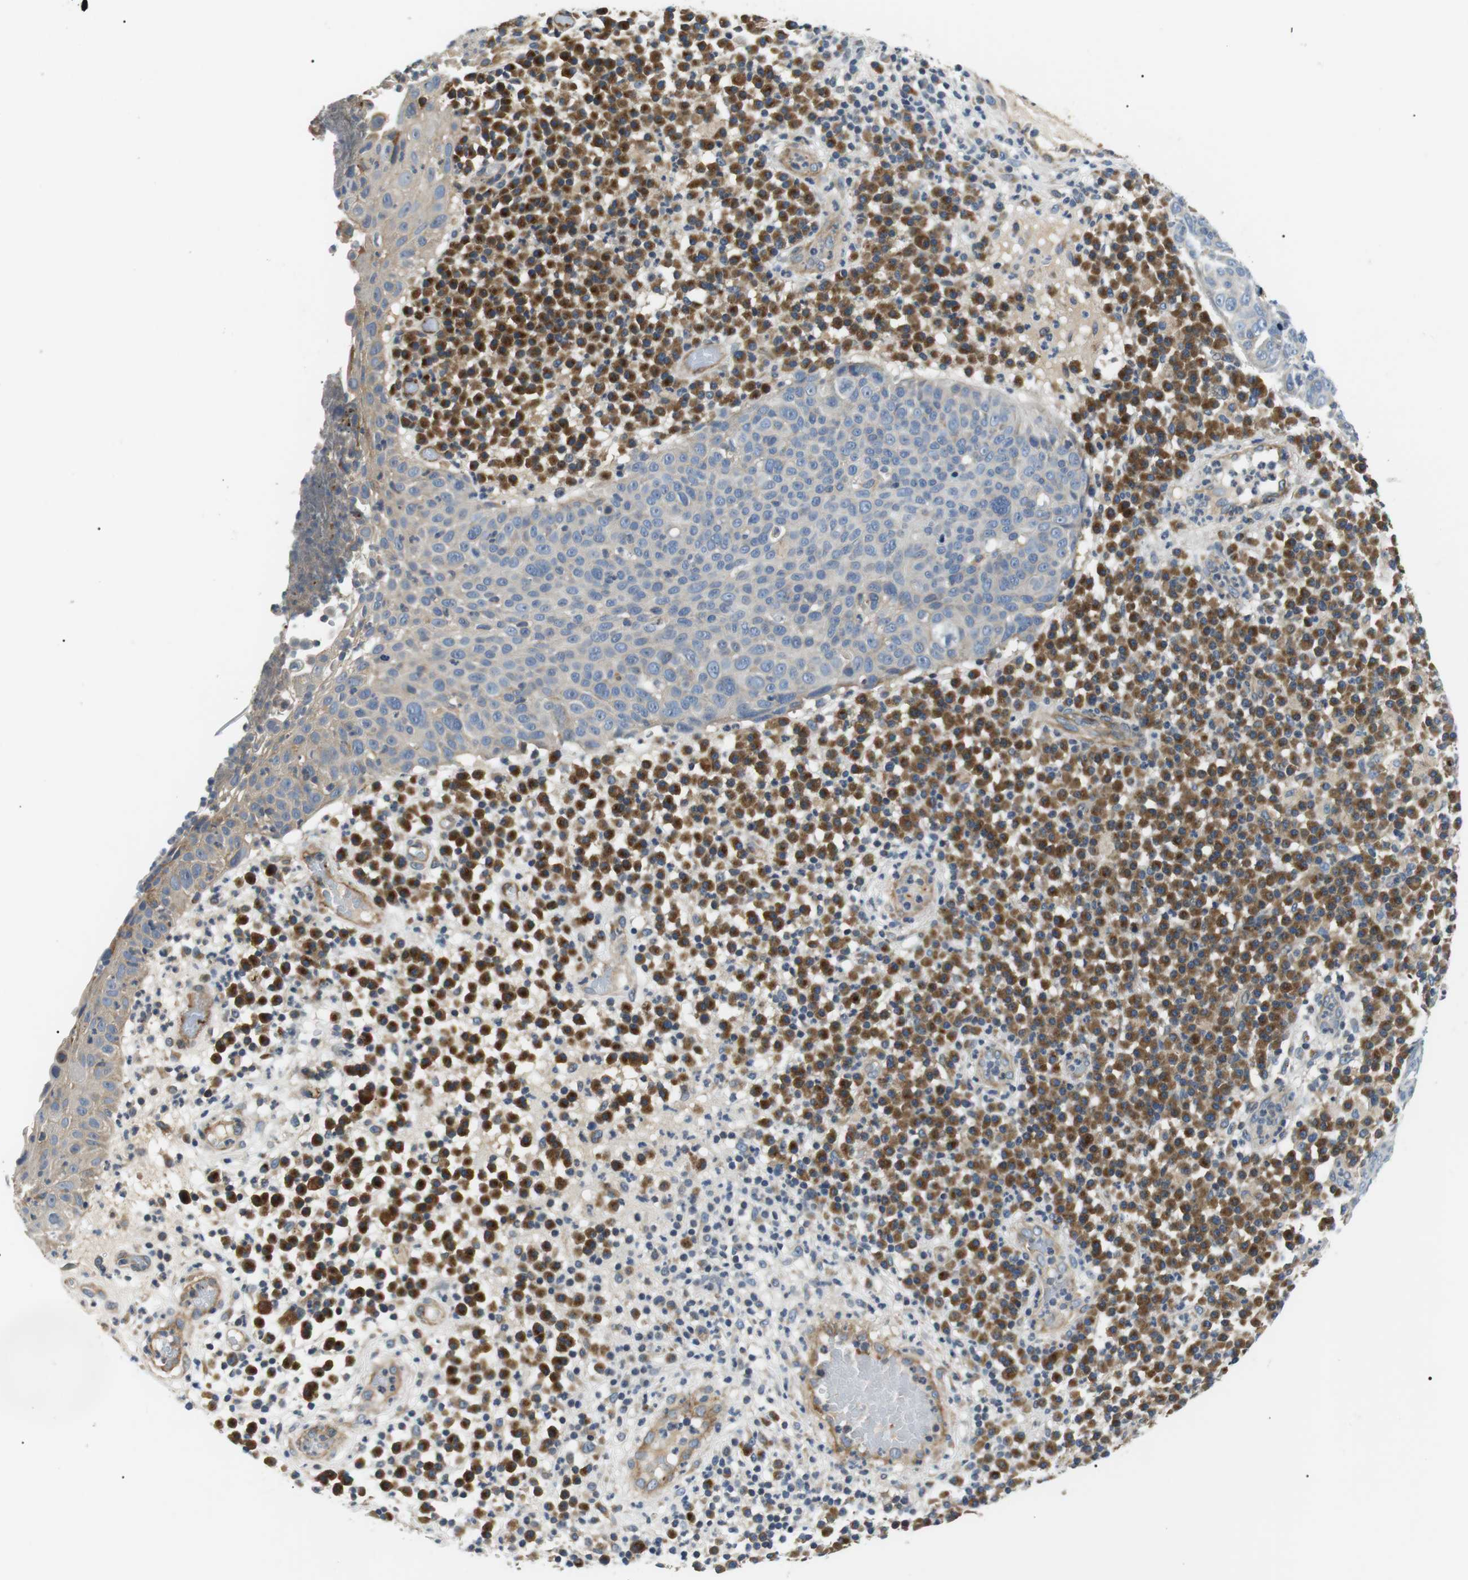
{"staining": {"intensity": "negative", "quantity": "none", "location": "none"}, "tissue": "skin cancer", "cell_type": "Tumor cells", "image_type": "cancer", "snomed": [{"axis": "morphology", "description": "Squamous cell carcinoma in situ, NOS"}, {"axis": "morphology", "description": "Squamous cell carcinoma, NOS"}, {"axis": "topography", "description": "Skin"}], "caption": "Tumor cells show no significant expression in skin cancer.", "gene": "DIPK1A", "patient": {"sex": "male", "age": 93}}